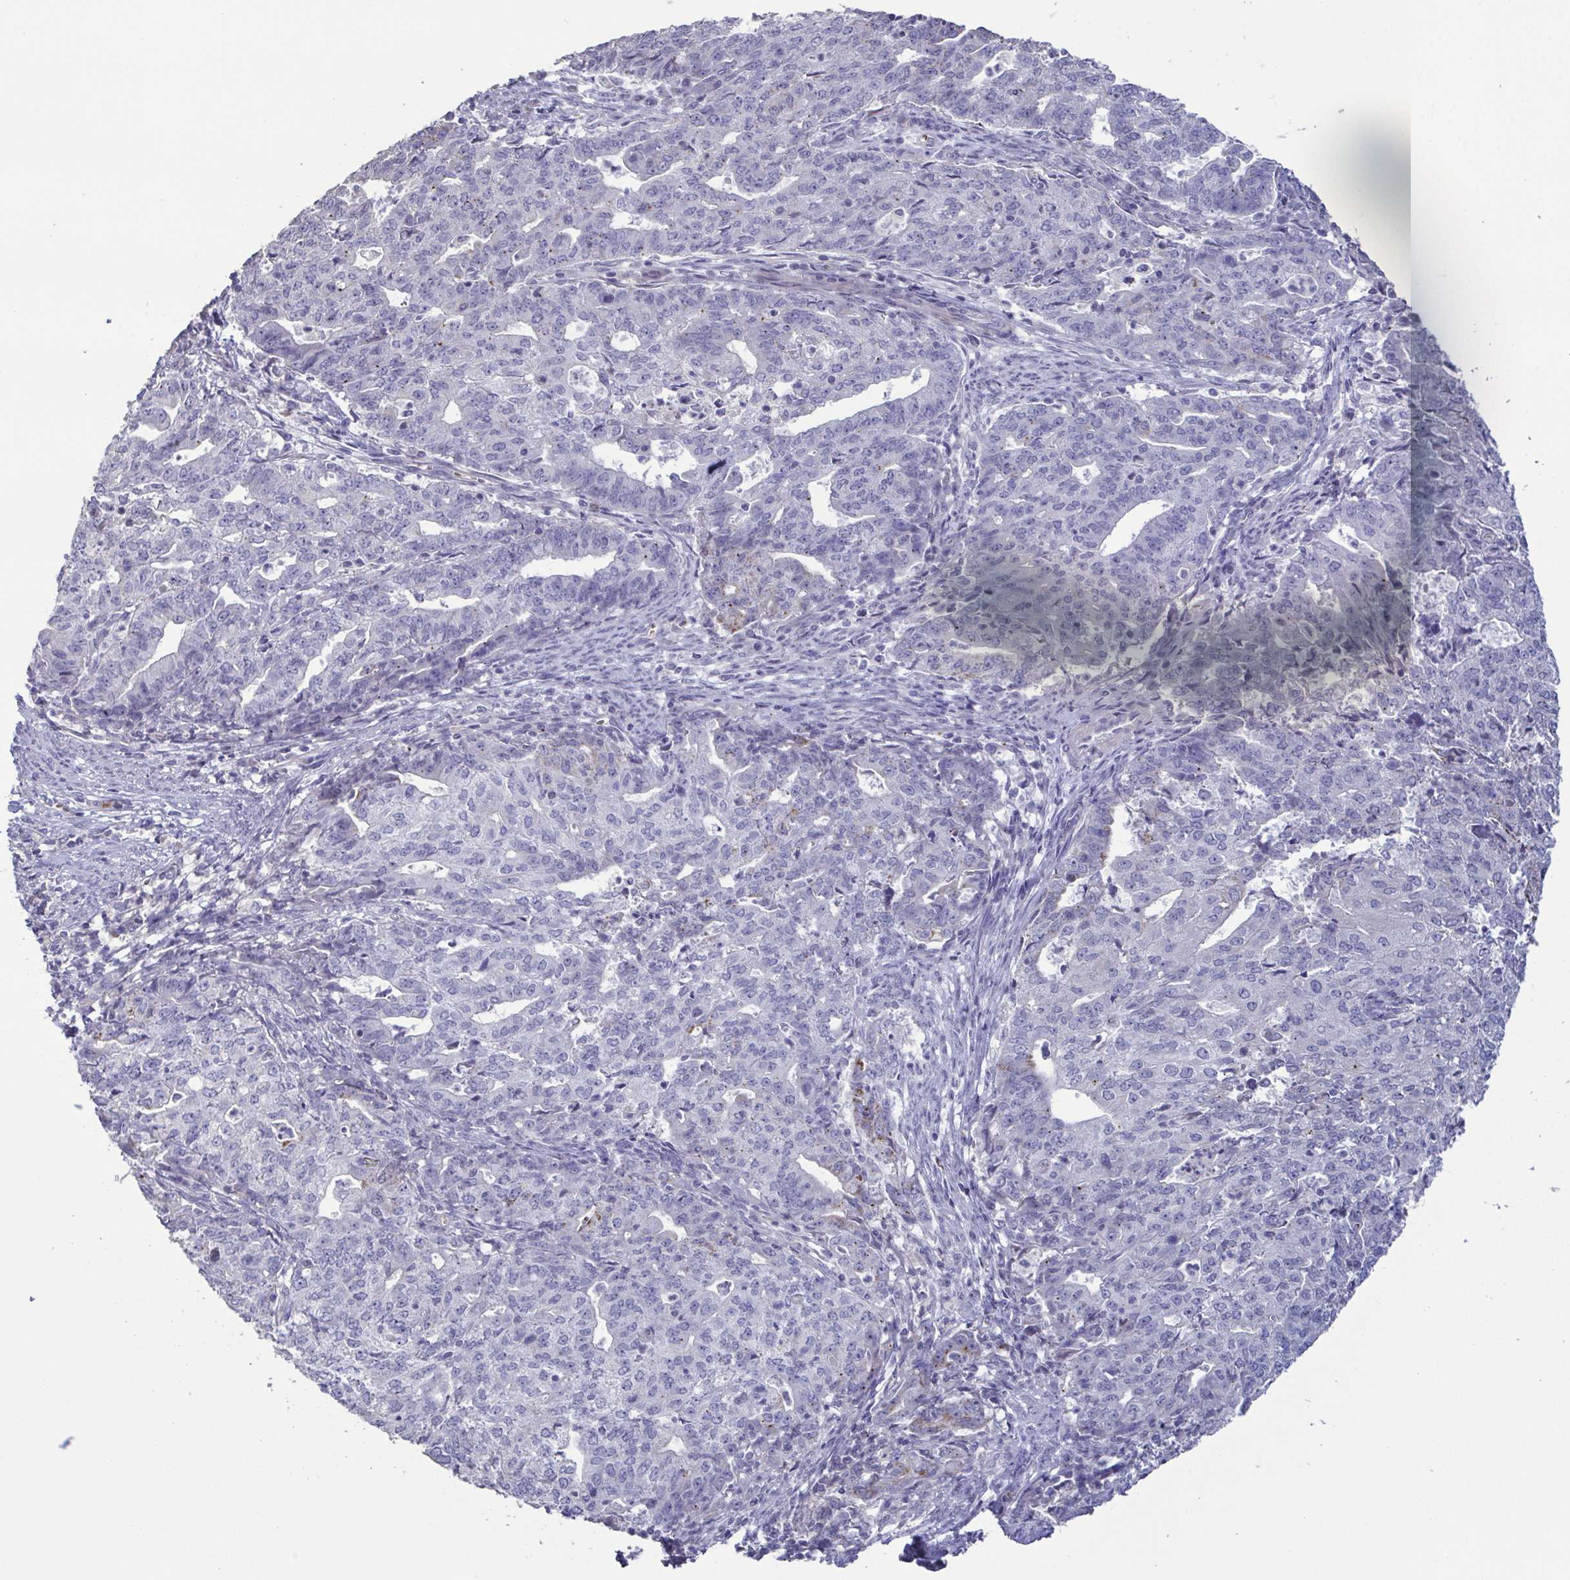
{"staining": {"intensity": "negative", "quantity": "none", "location": "none"}, "tissue": "endometrial cancer", "cell_type": "Tumor cells", "image_type": "cancer", "snomed": [{"axis": "morphology", "description": "Adenocarcinoma, NOS"}, {"axis": "topography", "description": "Endometrium"}], "caption": "Adenocarcinoma (endometrial) stained for a protein using IHC demonstrates no expression tumor cells.", "gene": "GLDC", "patient": {"sex": "female", "age": 82}}